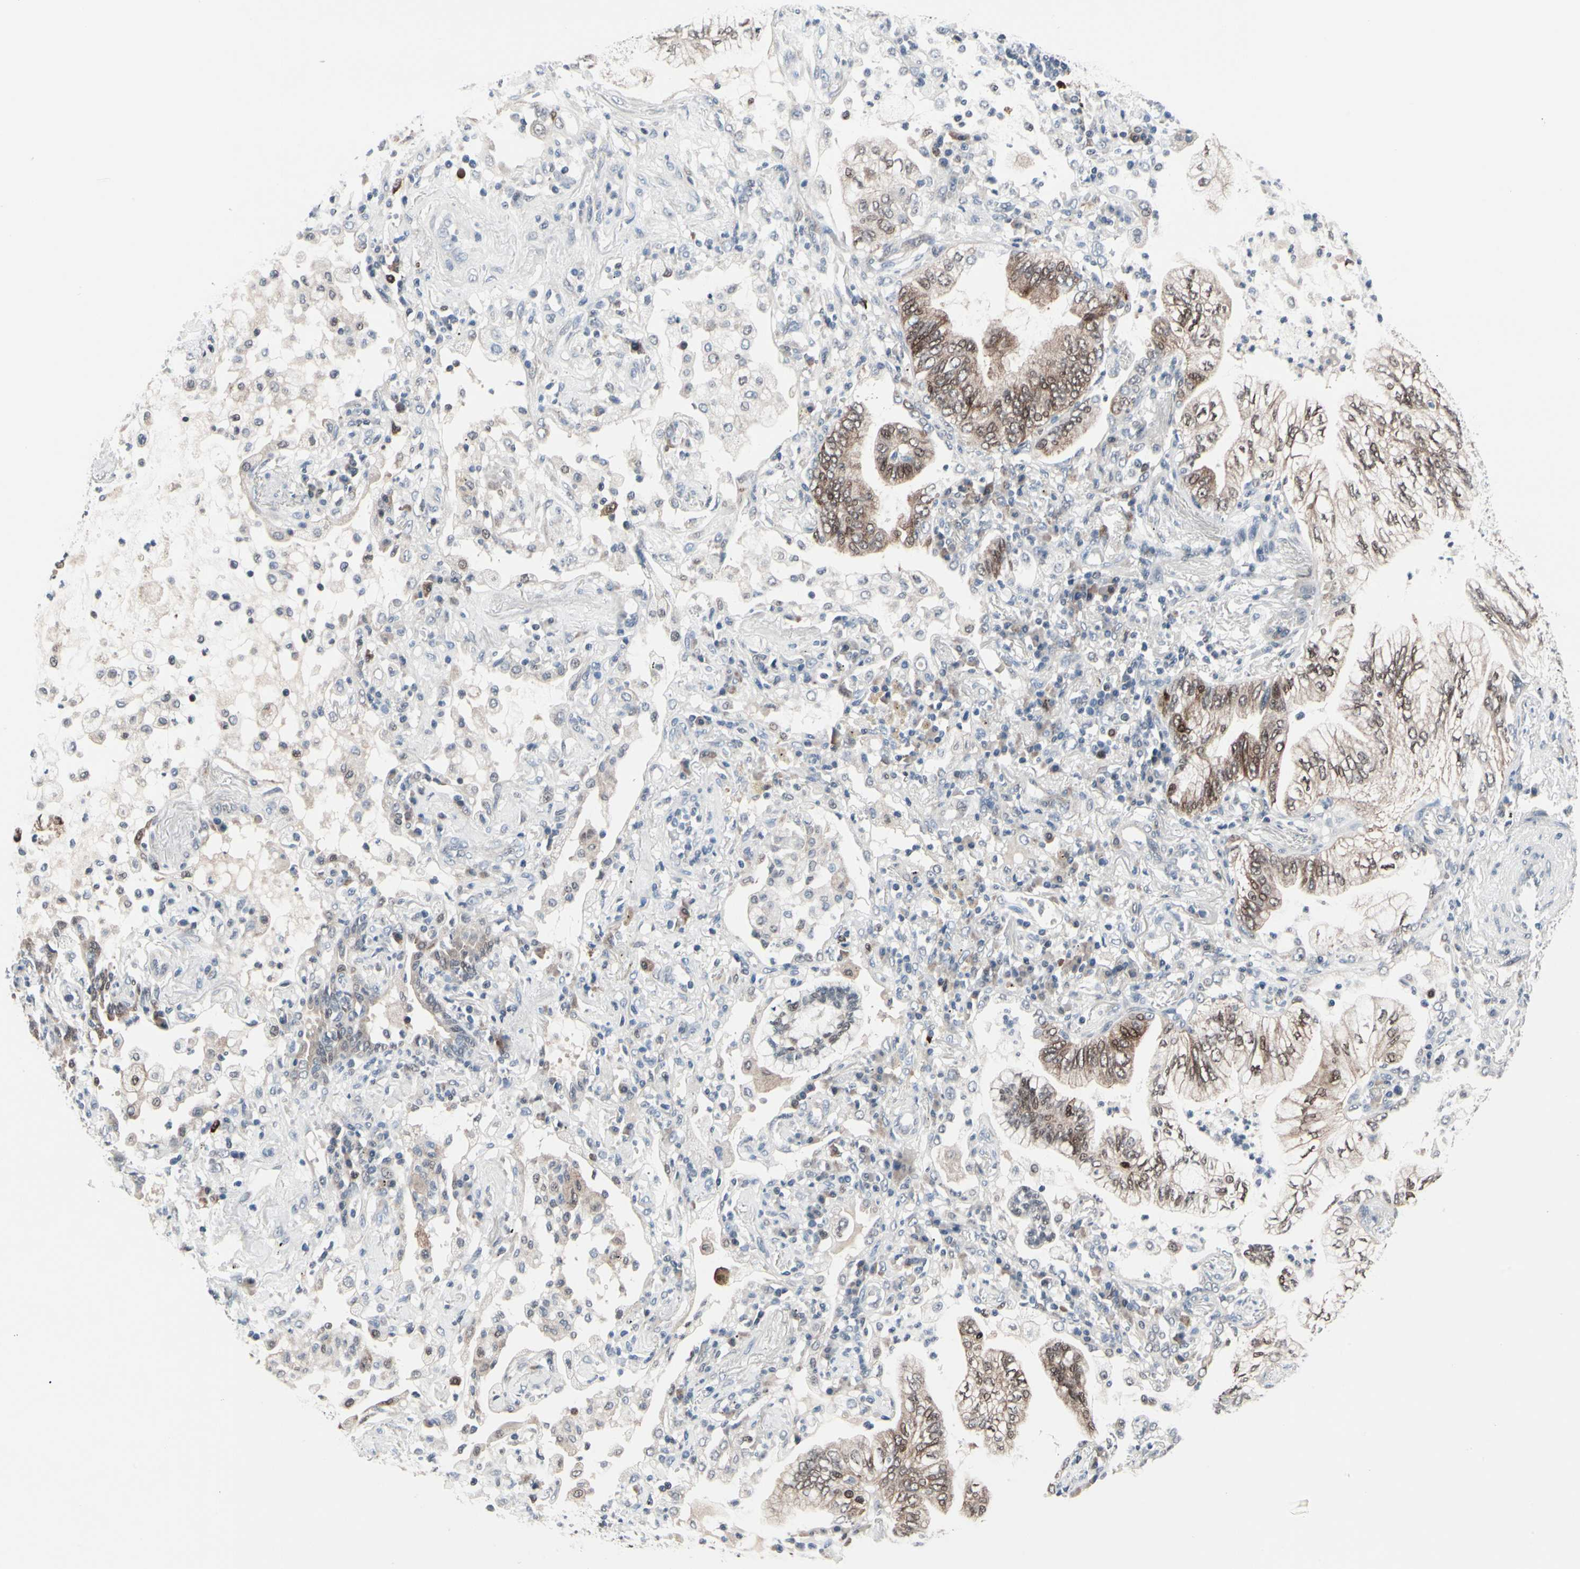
{"staining": {"intensity": "moderate", "quantity": "25%-75%", "location": "cytoplasmic/membranous,nuclear"}, "tissue": "lung cancer", "cell_type": "Tumor cells", "image_type": "cancer", "snomed": [{"axis": "morphology", "description": "Normal tissue, NOS"}, {"axis": "morphology", "description": "Adenocarcinoma, NOS"}, {"axis": "topography", "description": "Bronchus"}, {"axis": "topography", "description": "Lung"}], "caption": "Immunohistochemical staining of human adenocarcinoma (lung) reveals medium levels of moderate cytoplasmic/membranous and nuclear protein staining in approximately 25%-75% of tumor cells.", "gene": "TXN", "patient": {"sex": "female", "age": 70}}